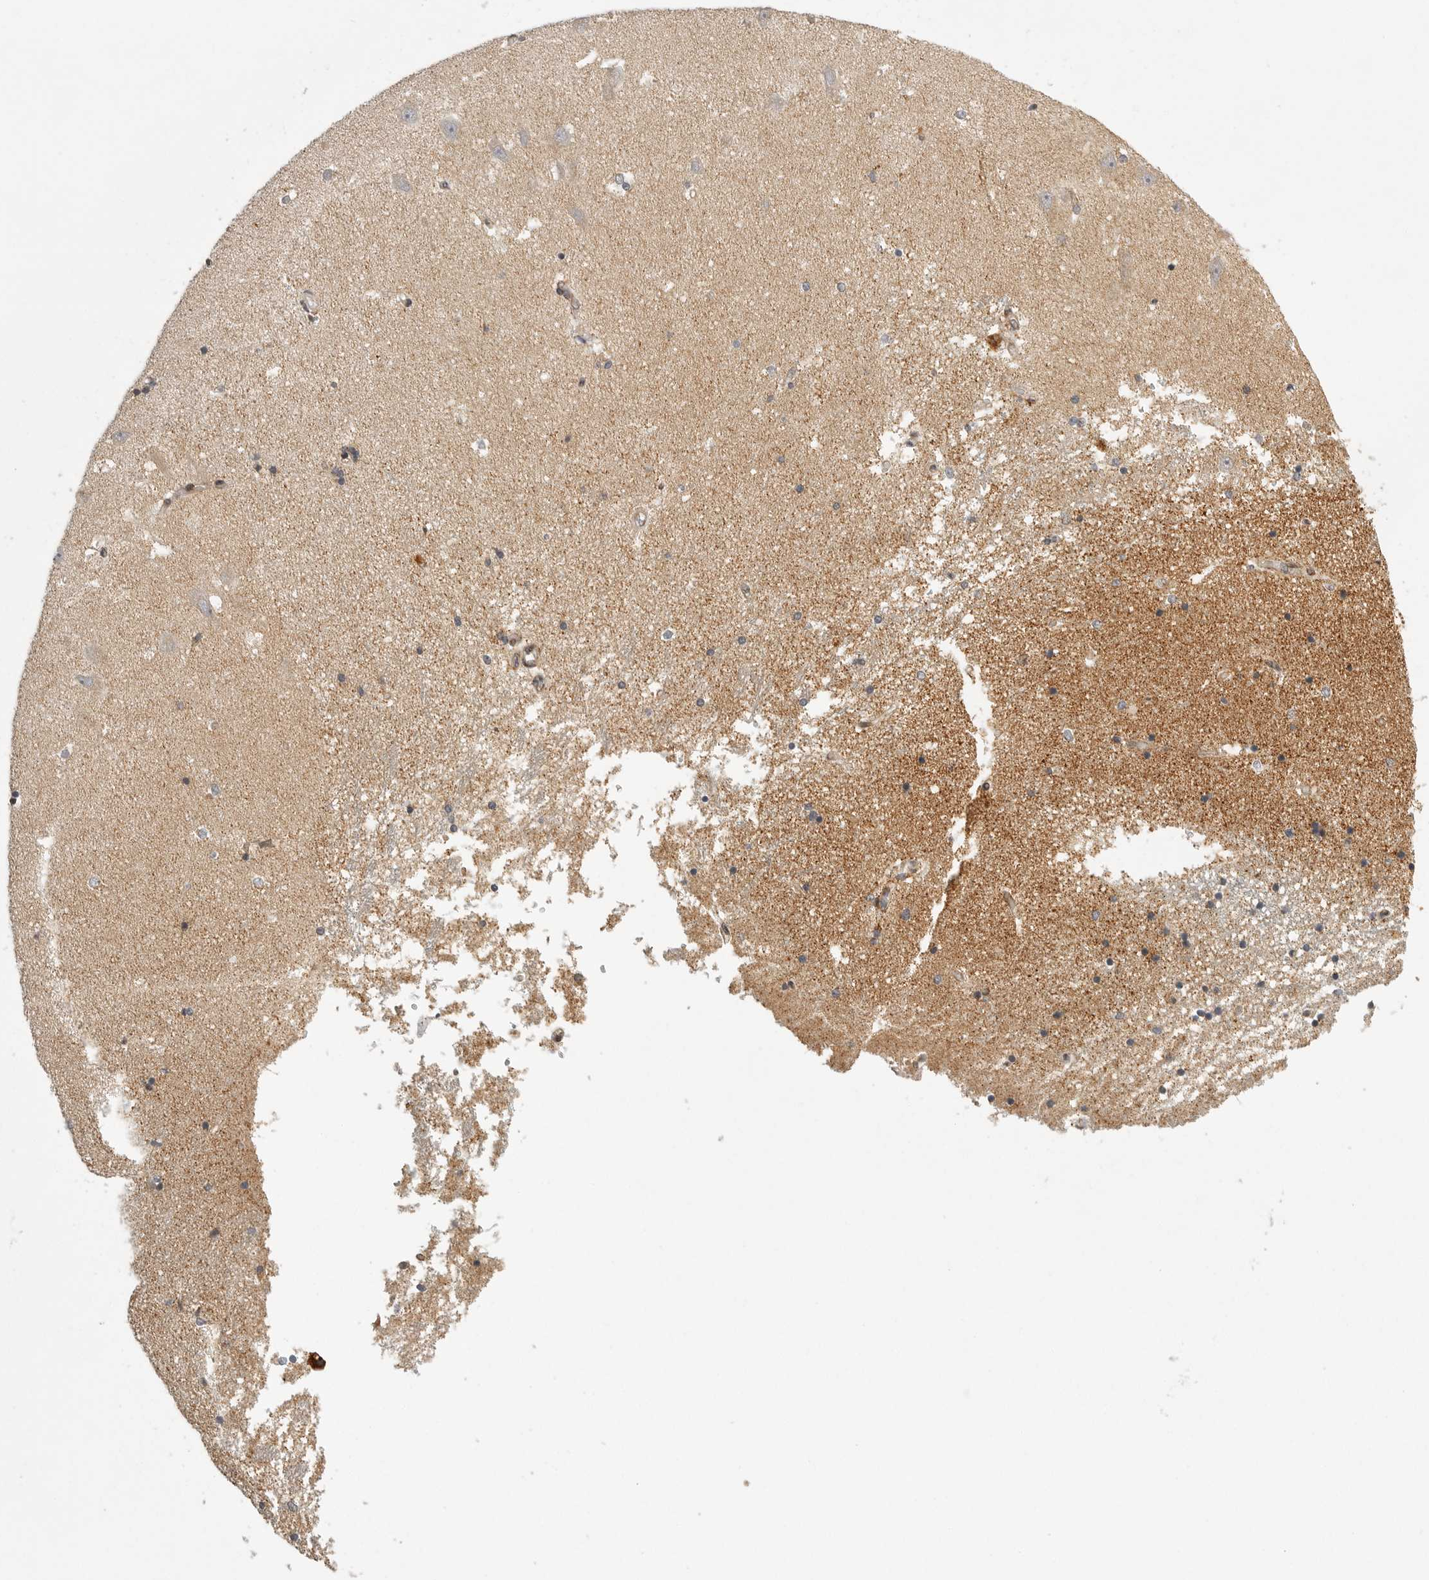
{"staining": {"intensity": "moderate", "quantity": "<25%", "location": "cytoplasmic/membranous"}, "tissue": "hippocampus", "cell_type": "Glial cells", "image_type": "normal", "snomed": [{"axis": "morphology", "description": "Normal tissue, NOS"}, {"axis": "topography", "description": "Hippocampus"}], "caption": "Immunohistochemistry (DAB (3,3'-diaminobenzidine)) staining of normal human hippocampus reveals moderate cytoplasmic/membranous protein staining in about <25% of glial cells.", "gene": "NARS2", "patient": {"sex": "male", "age": 45}}